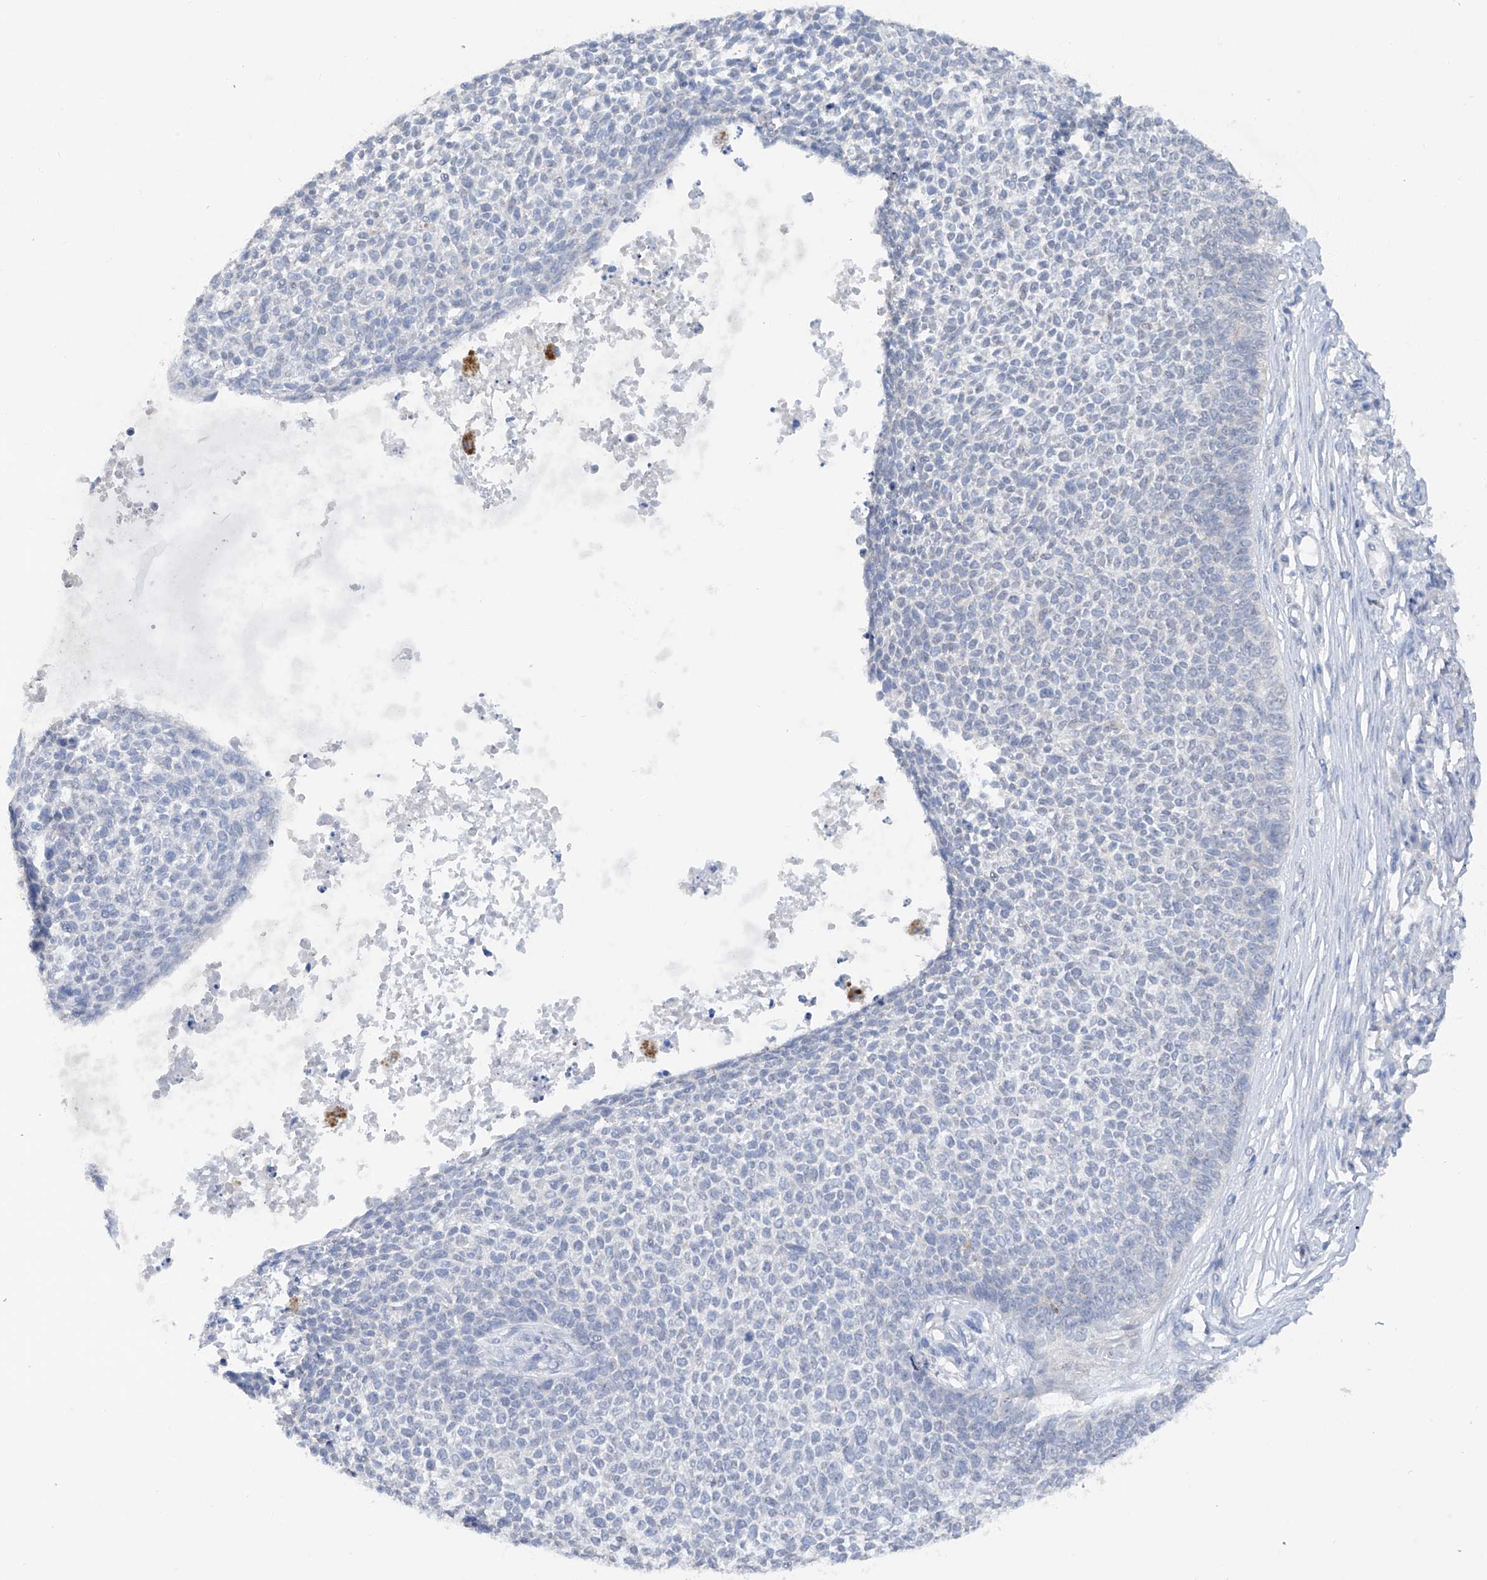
{"staining": {"intensity": "negative", "quantity": "none", "location": "none"}, "tissue": "skin cancer", "cell_type": "Tumor cells", "image_type": "cancer", "snomed": [{"axis": "morphology", "description": "Basal cell carcinoma"}, {"axis": "topography", "description": "Skin"}], "caption": "The image shows no staining of tumor cells in basal cell carcinoma (skin).", "gene": "HAS3", "patient": {"sex": "female", "age": 84}}